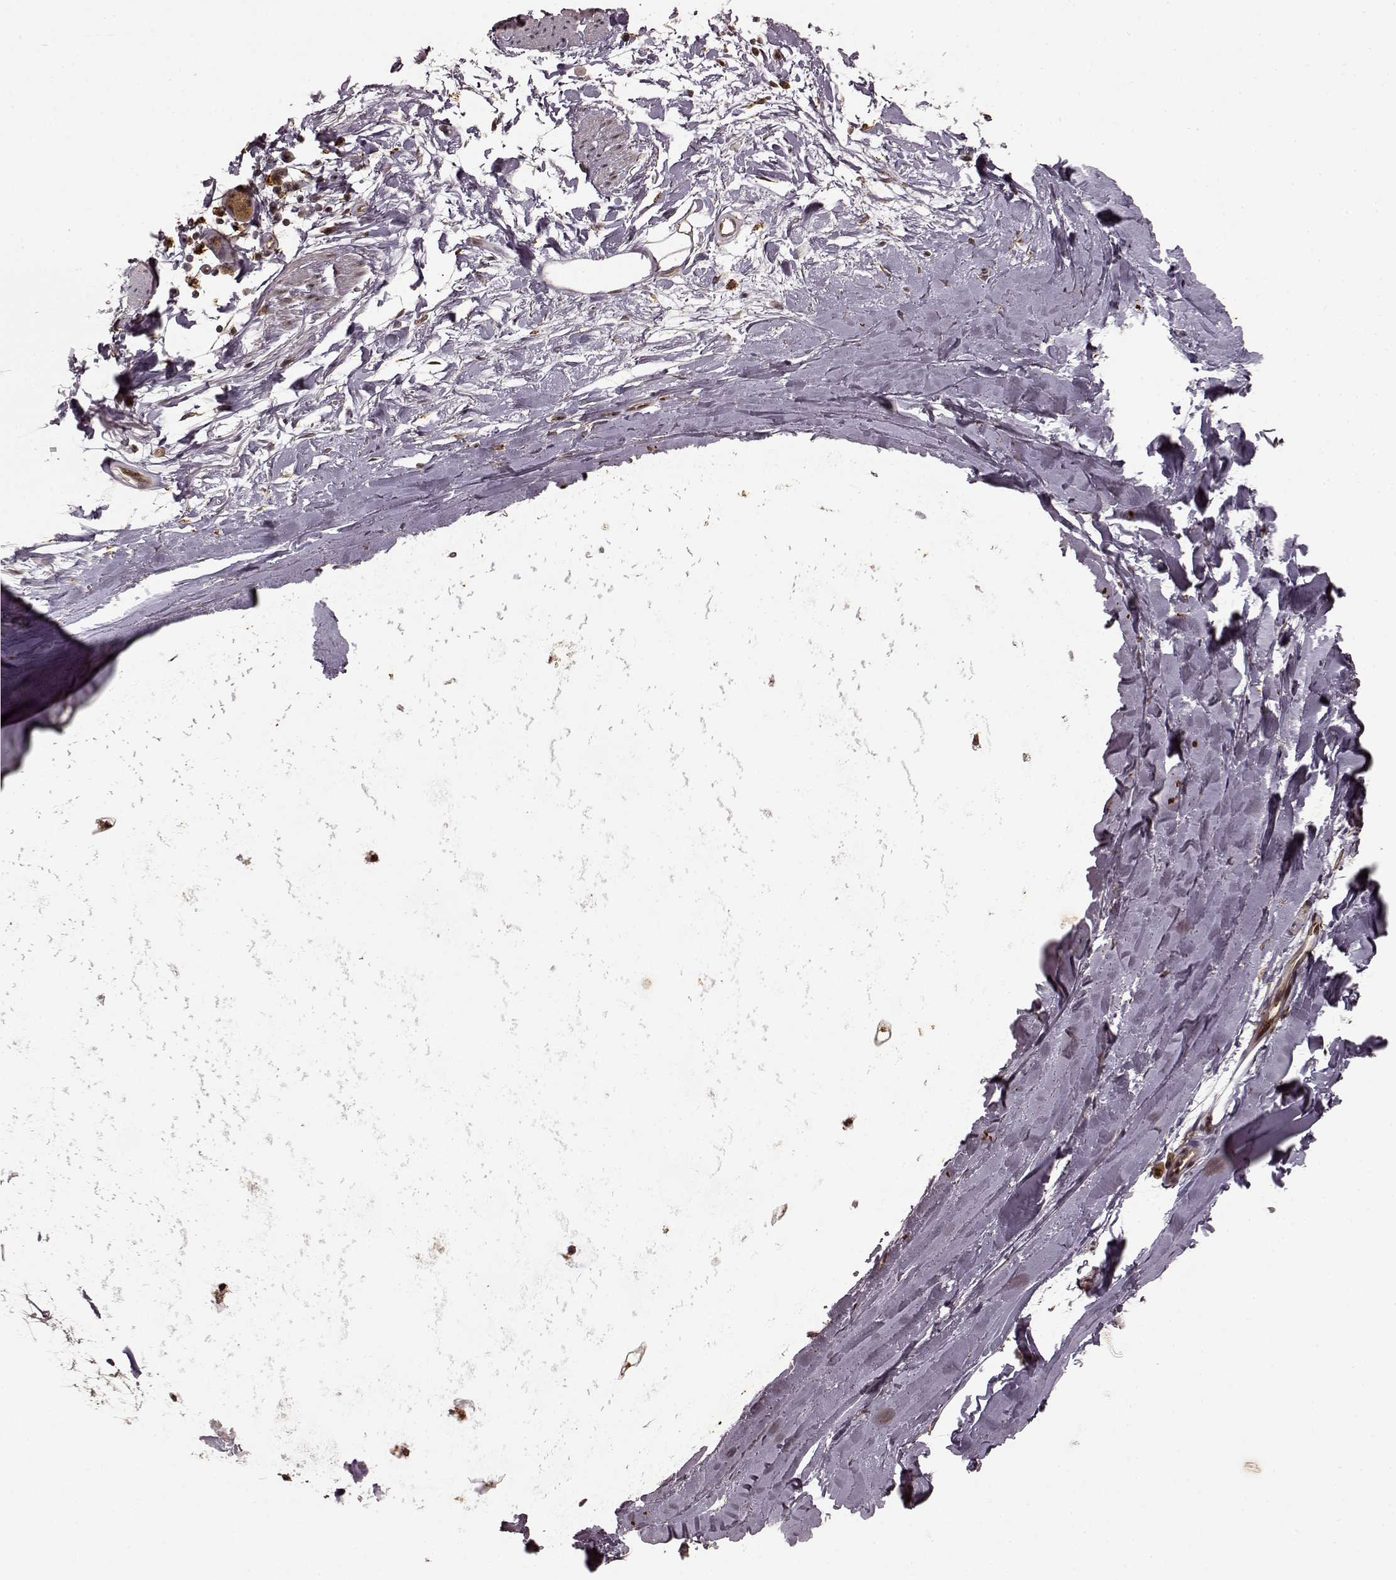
{"staining": {"intensity": "moderate", "quantity": "25%-75%", "location": "nuclear"}, "tissue": "soft tissue", "cell_type": "Chondrocytes", "image_type": "normal", "snomed": [{"axis": "morphology", "description": "Normal tissue, NOS"}, {"axis": "topography", "description": "Lymph node"}, {"axis": "topography", "description": "Bronchus"}], "caption": "Brown immunohistochemical staining in benign human soft tissue exhibits moderate nuclear positivity in about 25%-75% of chondrocytes.", "gene": "SLC12A9", "patient": {"sex": "female", "age": 70}}